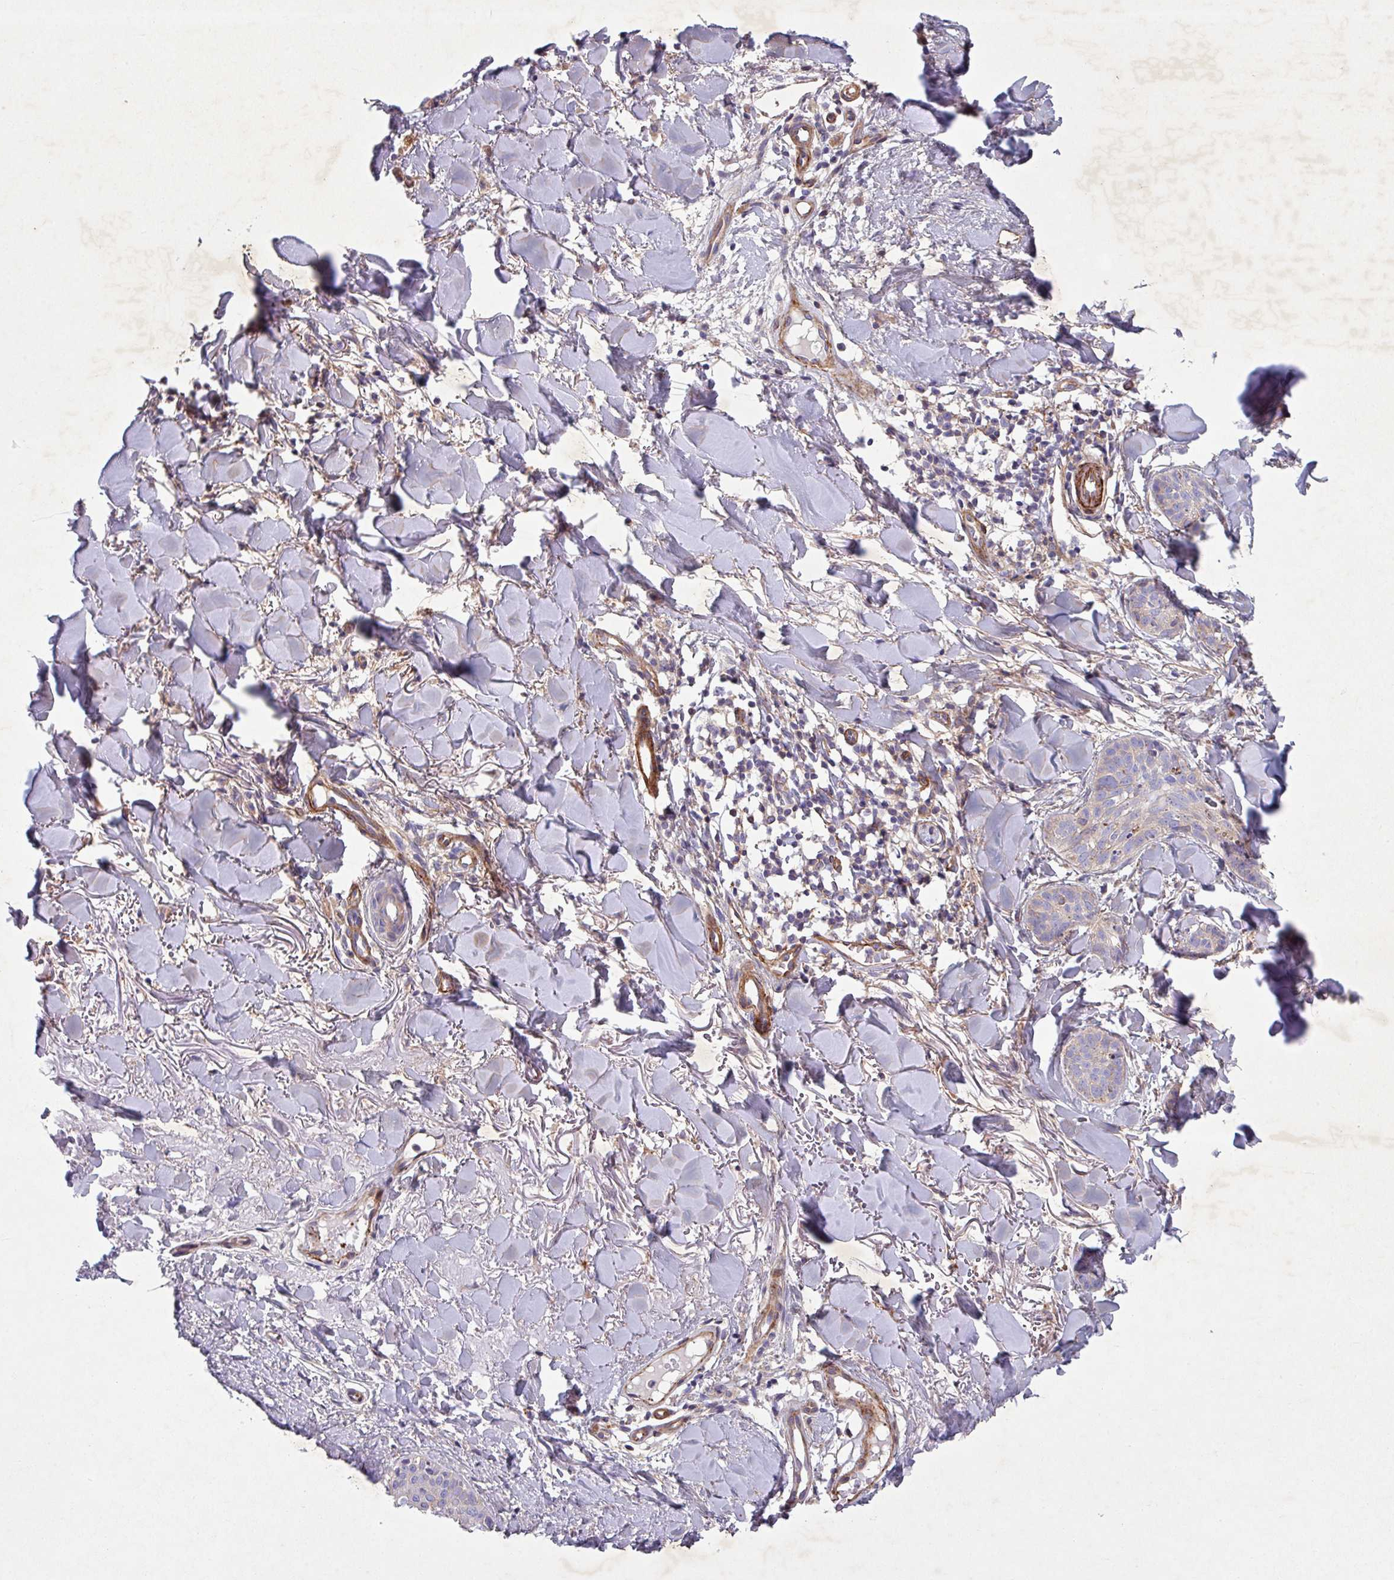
{"staining": {"intensity": "negative", "quantity": "none", "location": "none"}, "tissue": "skin cancer", "cell_type": "Tumor cells", "image_type": "cancer", "snomed": [{"axis": "morphology", "description": "Basal cell carcinoma"}, {"axis": "topography", "description": "Skin"}], "caption": "Immunohistochemical staining of human basal cell carcinoma (skin) displays no significant staining in tumor cells. (DAB immunohistochemistry with hematoxylin counter stain).", "gene": "ATP2C2", "patient": {"sex": "male", "age": 52}}